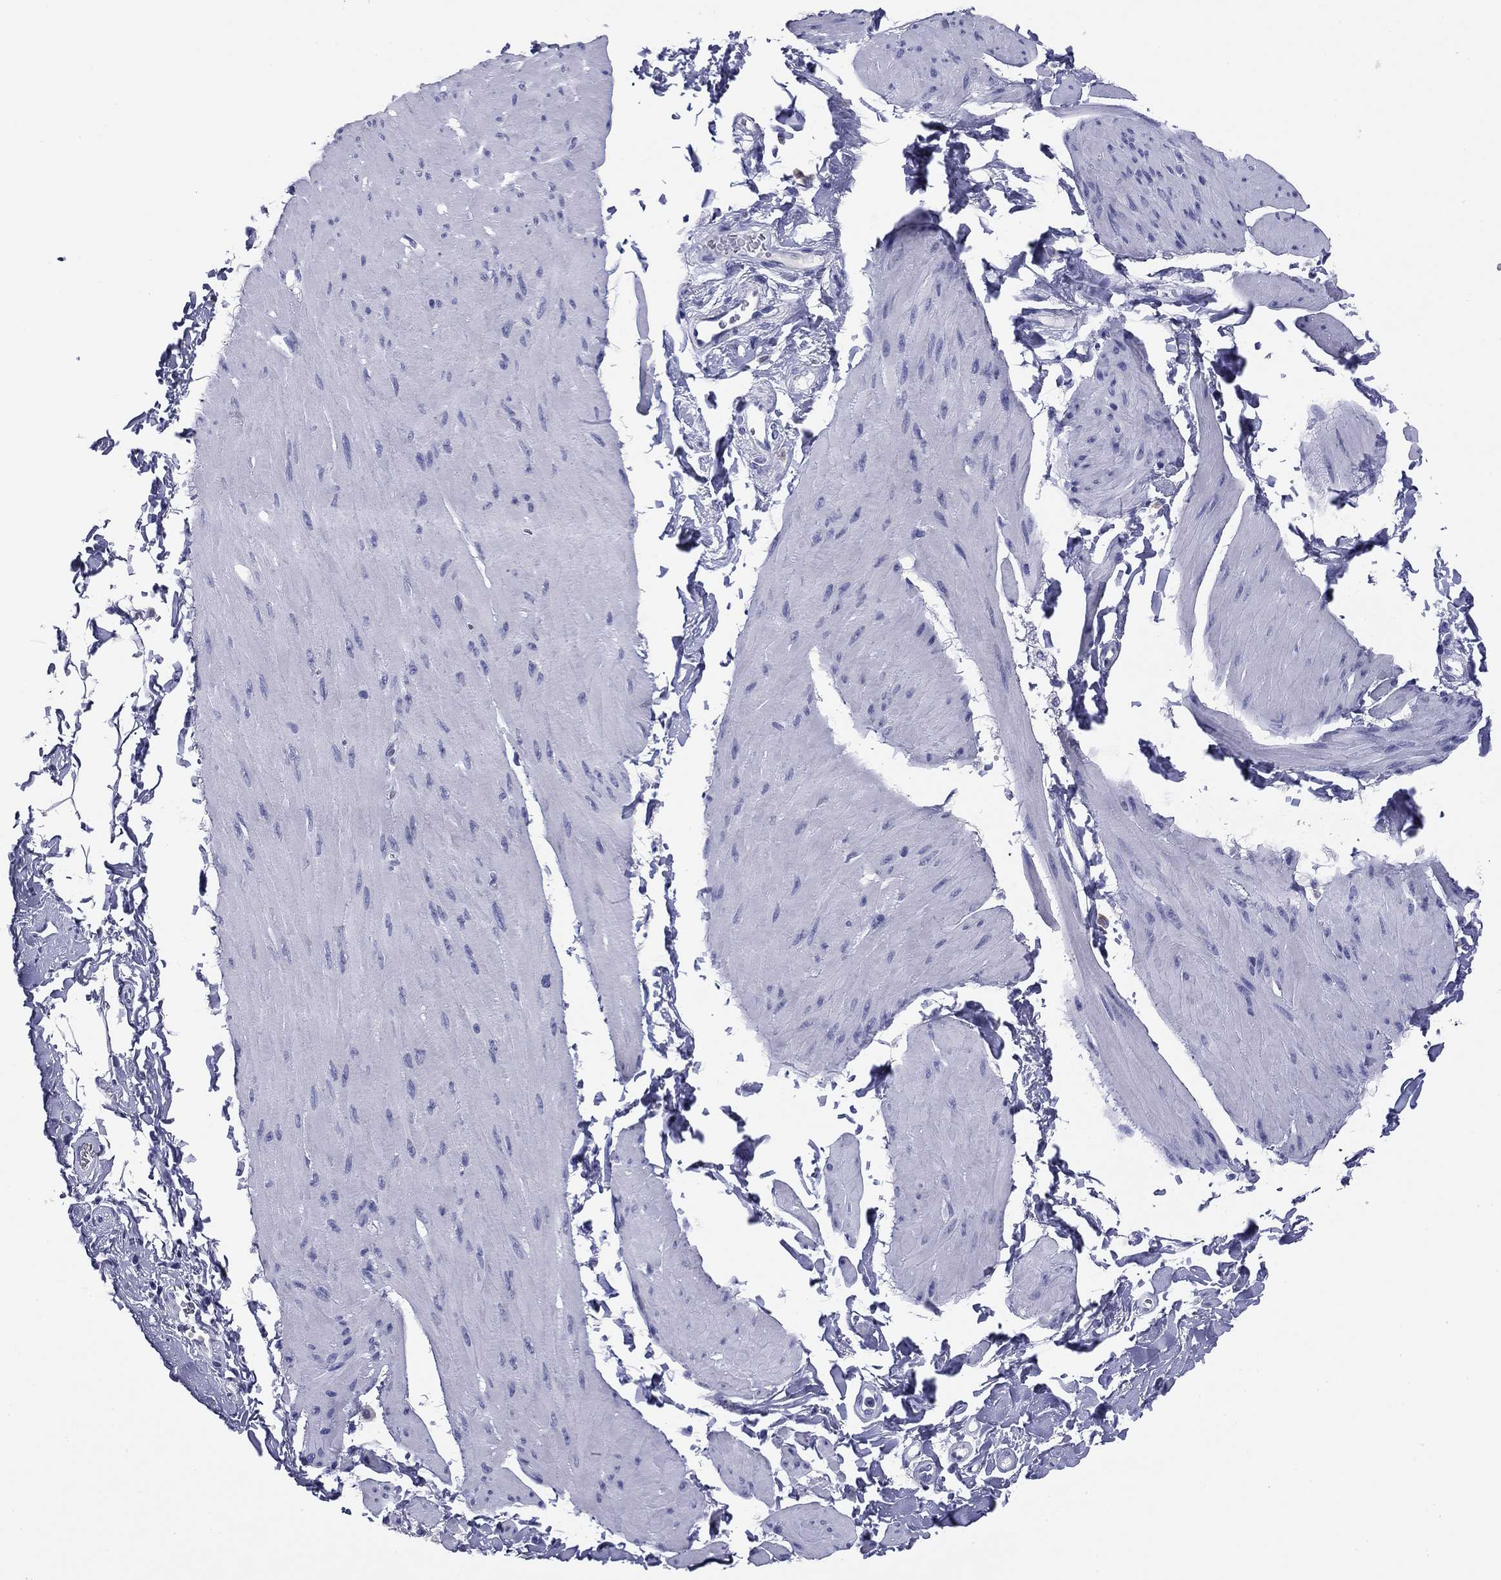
{"staining": {"intensity": "negative", "quantity": "none", "location": "none"}, "tissue": "smooth muscle", "cell_type": "Smooth muscle cells", "image_type": "normal", "snomed": [{"axis": "morphology", "description": "Normal tissue, NOS"}, {"axis": "topography", "description": "Adipose tissue"}, {"axis": "topography", "description": "Smooth muscle"}, {"axis": "topography", "description": "Peripheral nerve tissue"}], "caption": "This histopathology image is of normal smooth muscle stained with IHC to label a protein in brown with the nuclei are counter-stained blue. There is no expression in smooth muscle cells. The staining was performed using DAB (3,3'-diaminobenzidine) to visualize the protein expression in brown, while the nuclei were stained in blue with hematoxylin (Magnification: 20x).", "gene": "ABCC2", "patient": {"sex": "male", "age": 83}}